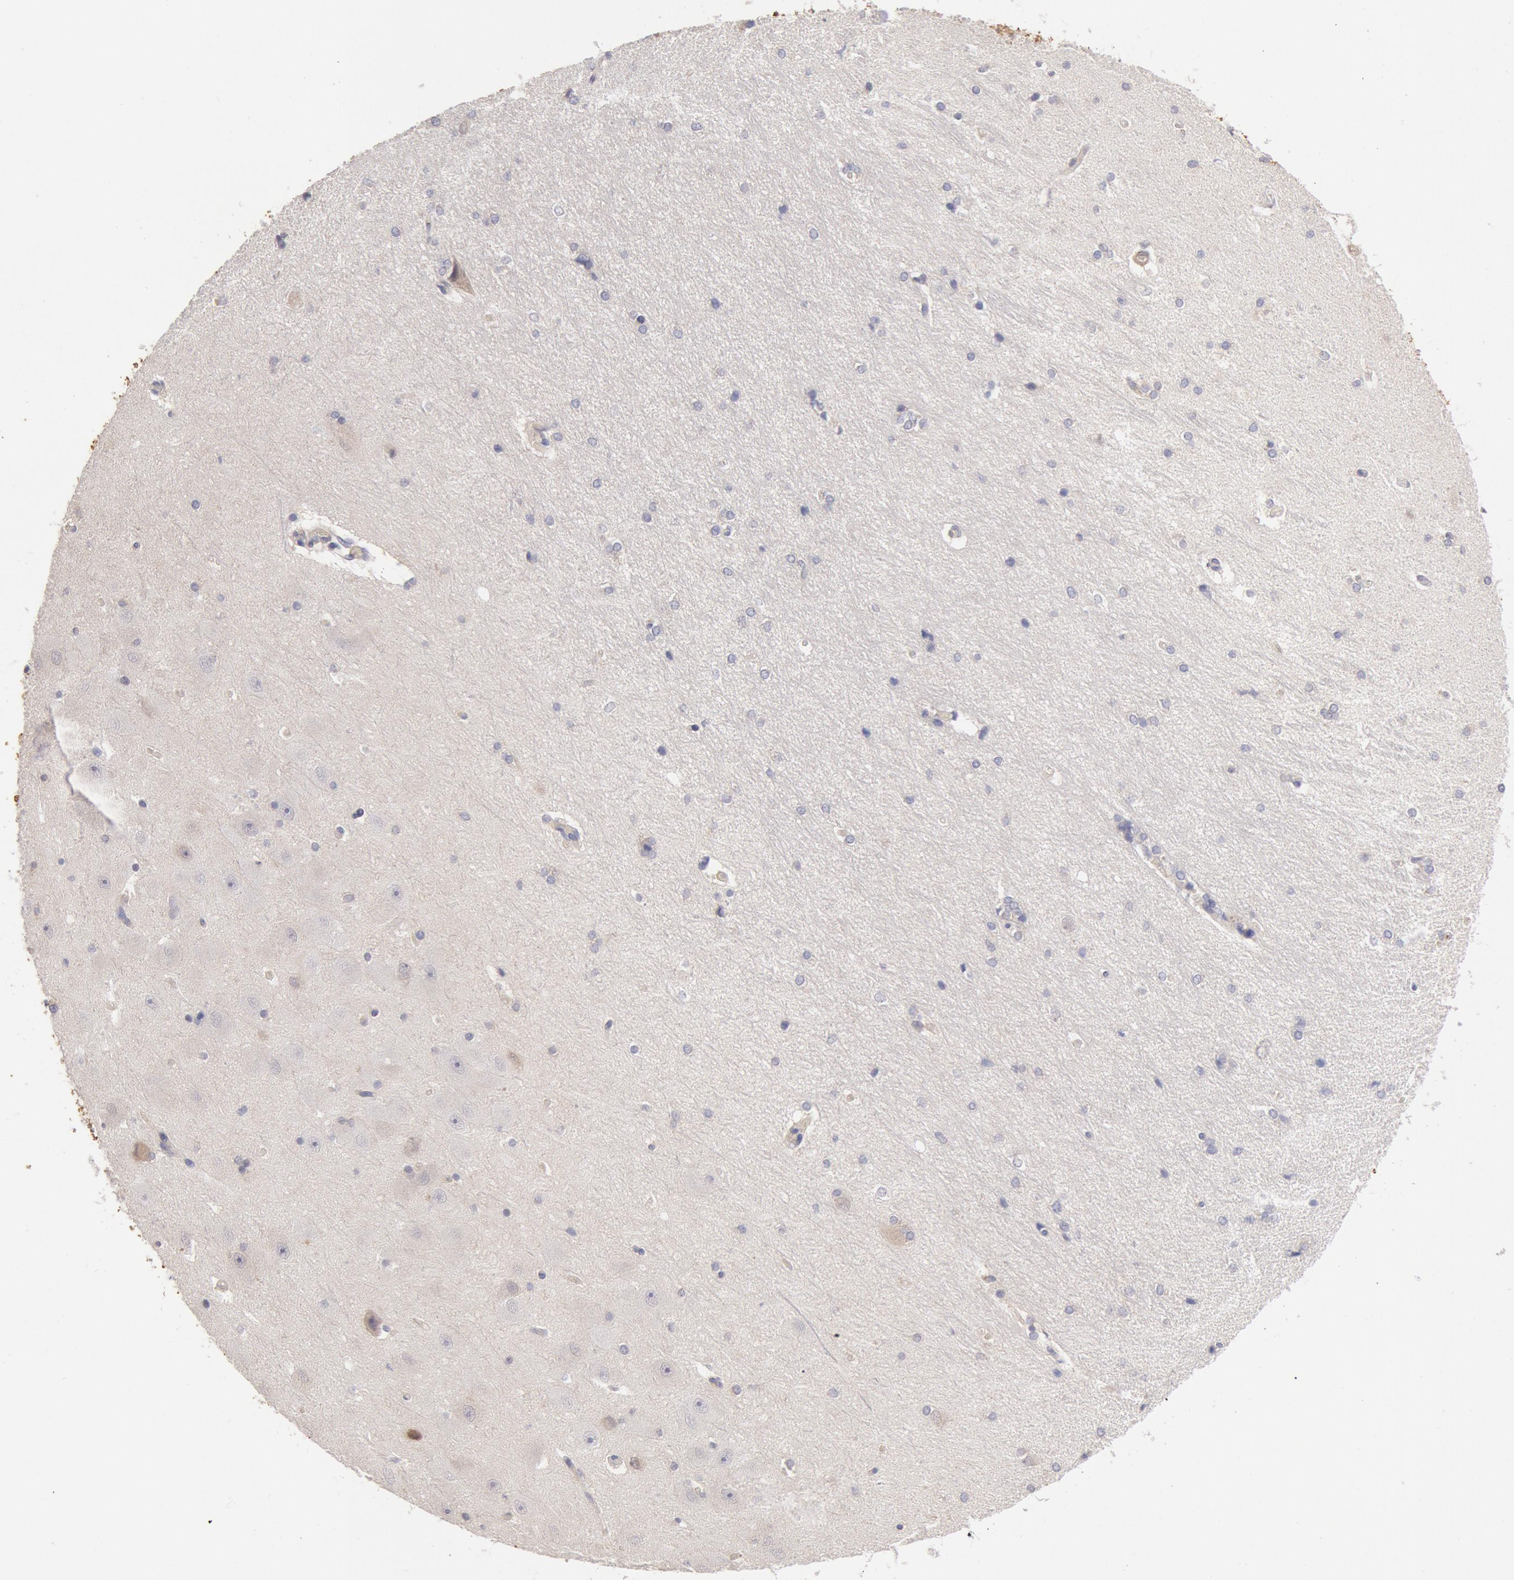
{"staining": {"intensity": "negative", "quantity": "none", "location": "none"}, "tissue": "hippocampus", "cell_type": "Glial cells", "image_type": "normal", "snomed": [{"axis": "morphology", "description": "Normal tissue, NOS"}, {"axis": "topography", "description": "Hippocampus"}], "caption": "The micrograph shows no staining of glial cells in benign hippocampus.", "gene": "TMED8", "patient": {"sex": "female", "age": 19}}